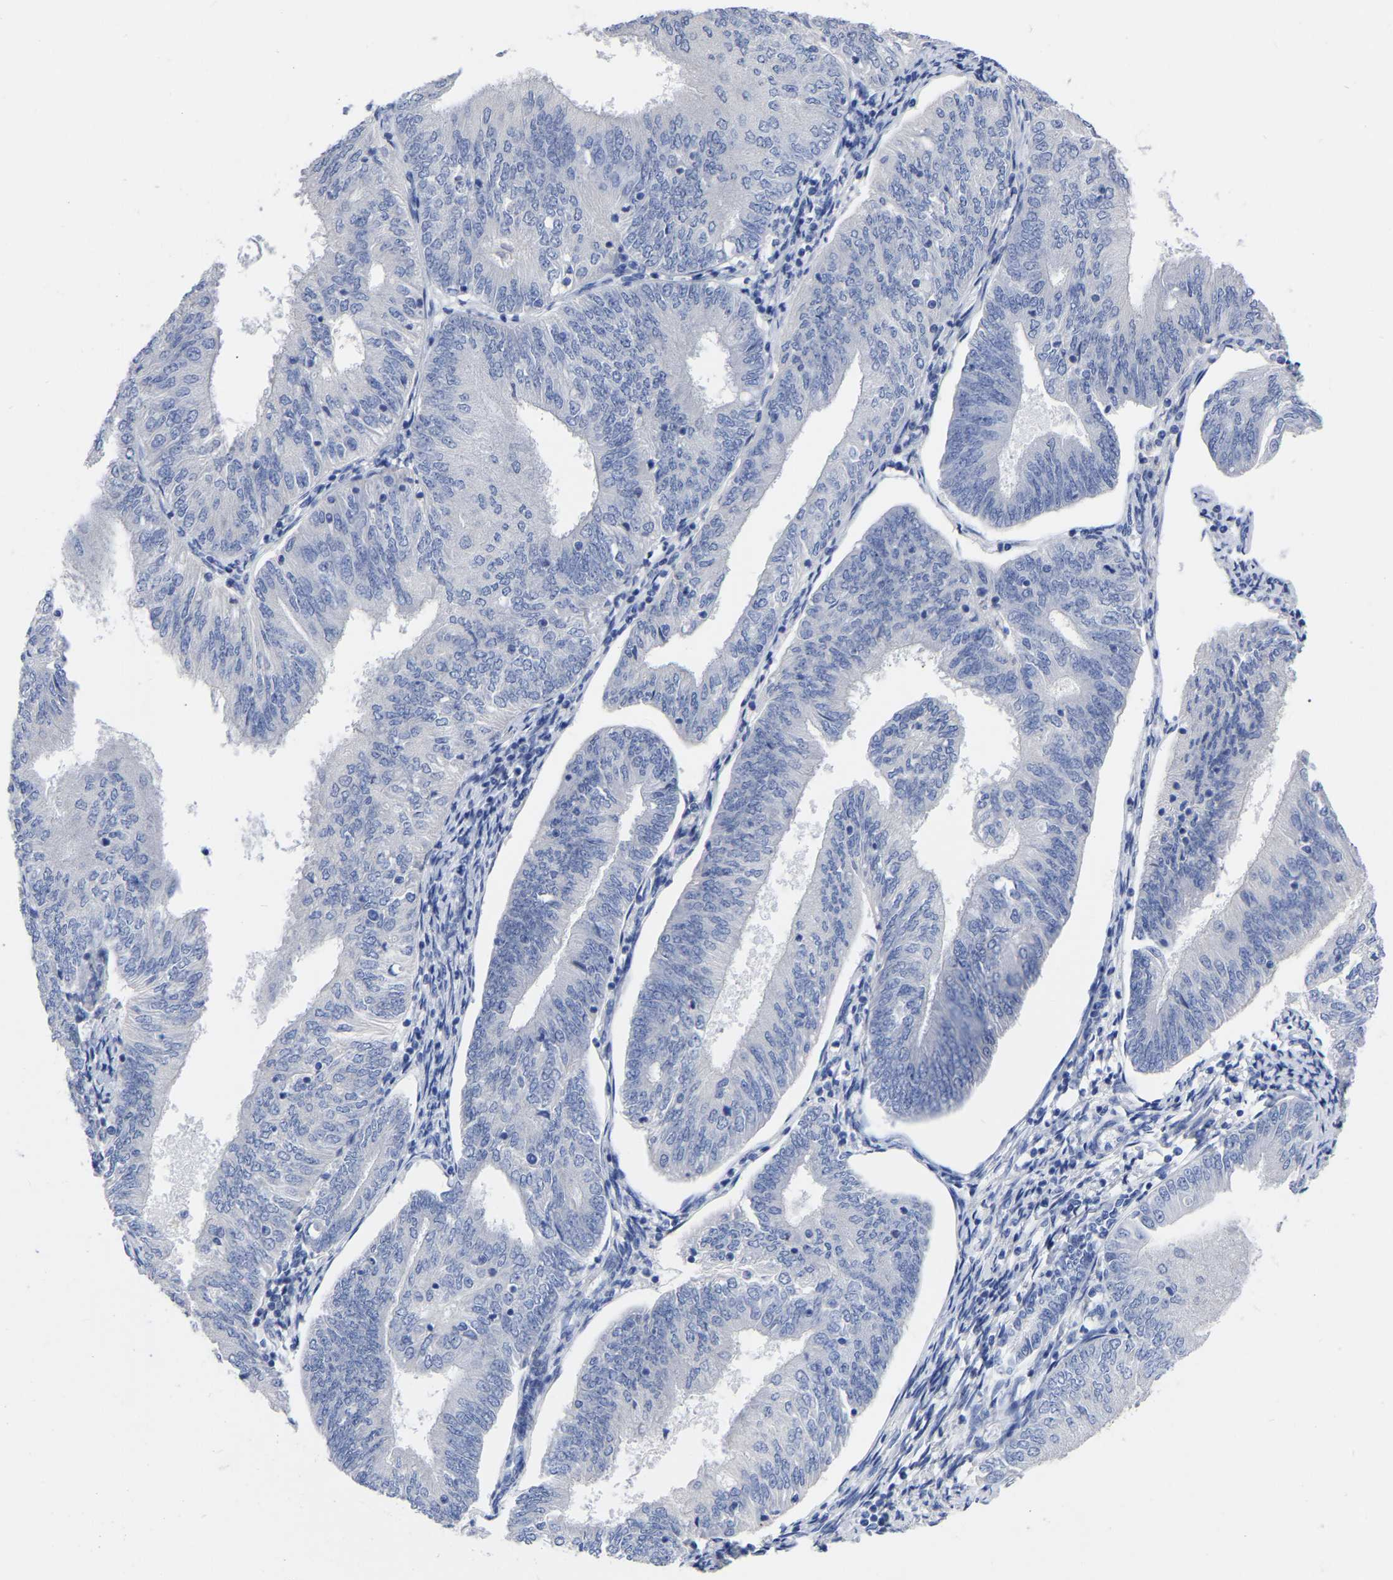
{"staining": {"intensity": "negative", "quantity": "none", "location": "none"}, "tissue": "endometrial cancer", "cell_type": "Tumor cells", "image_type": "cancer", "snomed": [{"axis": "morphology", "description": "Adenocarcinoma, NOS"}, {"axis": "topography", "description": "Endometrium"}], "caption": "Immunohistochemical staining of endometrial cancer shows no significant positivity in tumor cells.", "gene": "ANXA13", "patient": {"sex": "female", "age": 58}}